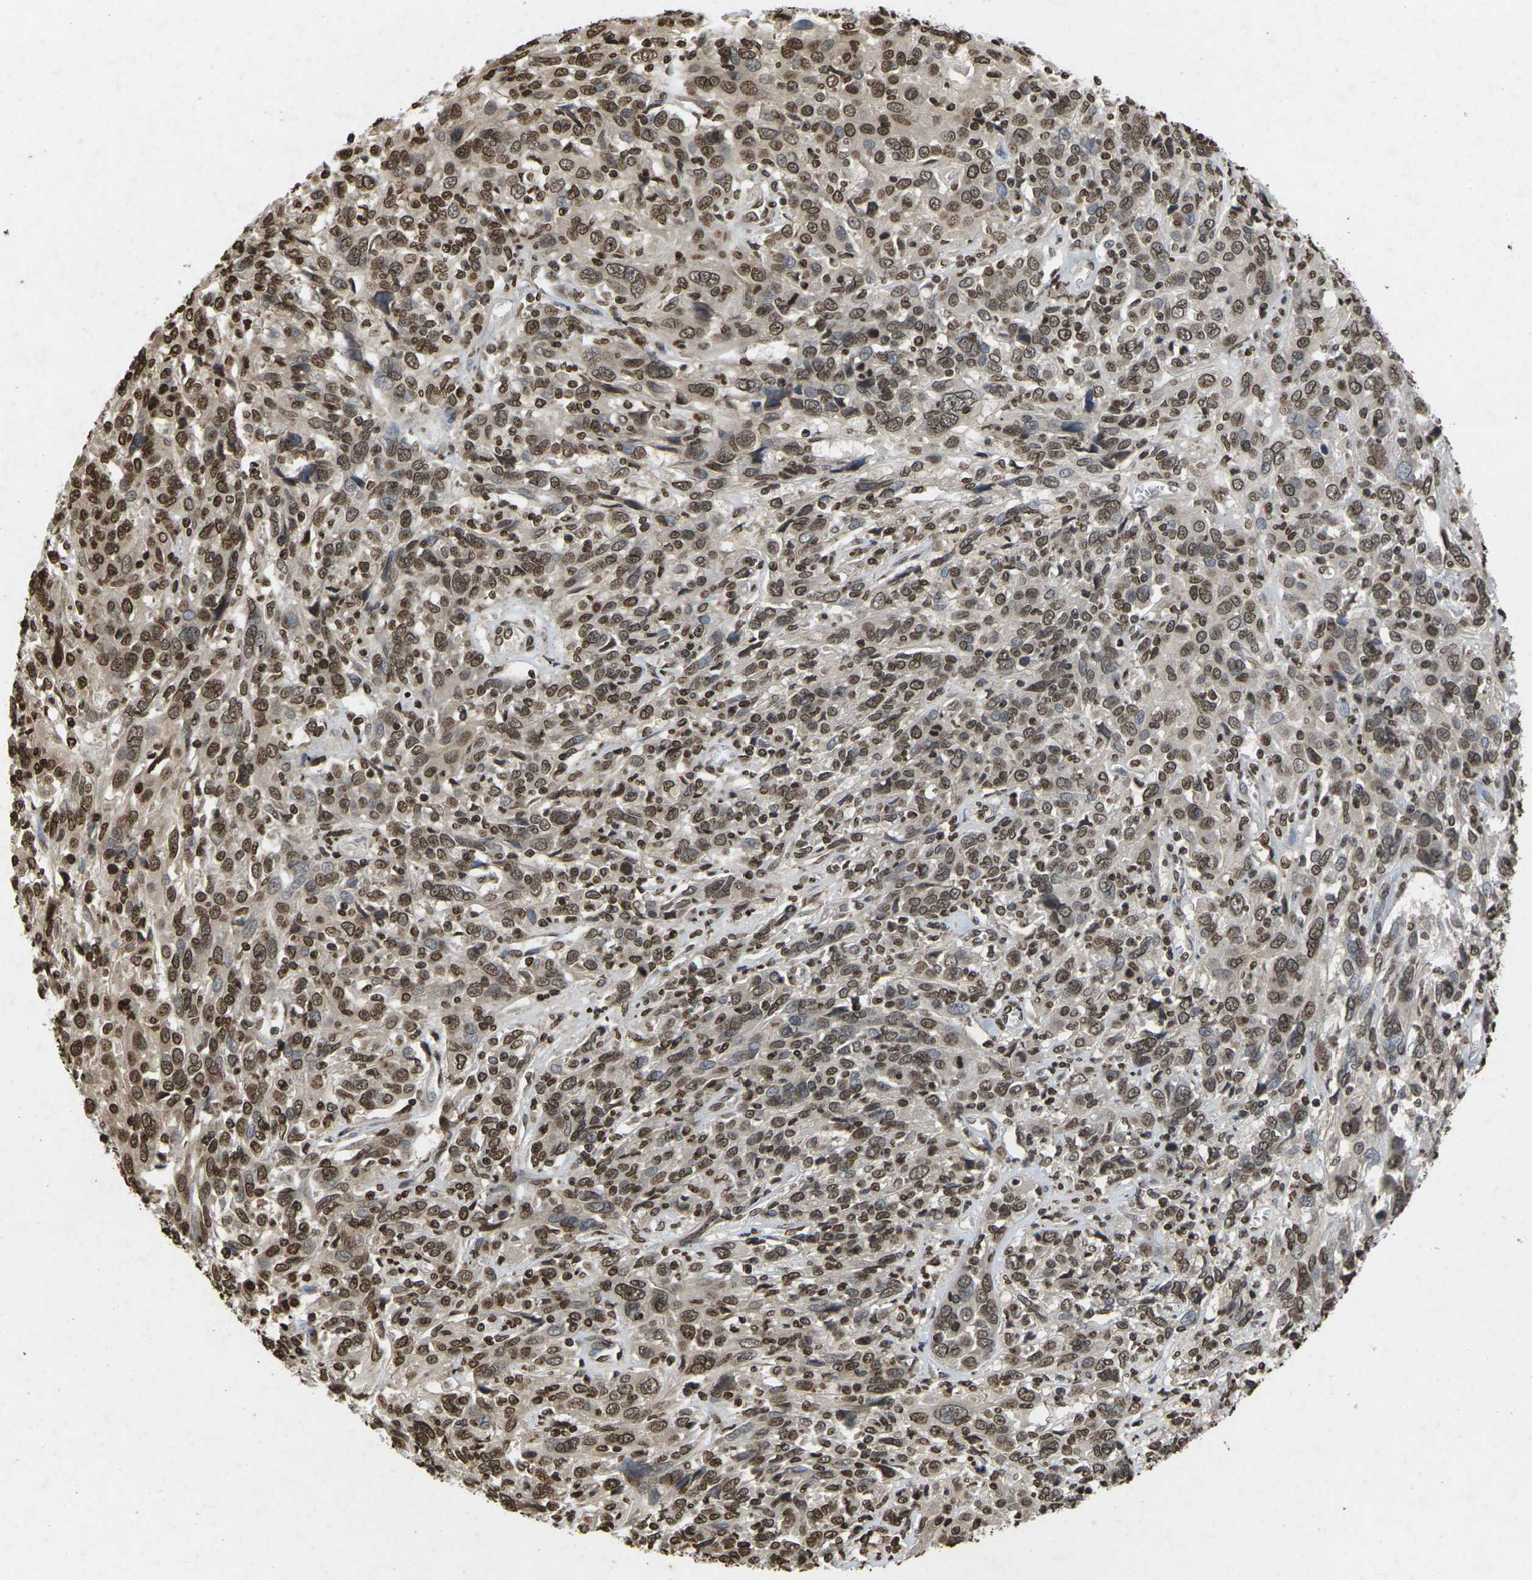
{"staining": {"intensity": "moderate", "quantity": ">75%", "location": "nuclear"}, "tissue": "cervical cancer", "cell_type": "Tumor cells", "image_type": "cancer", "snomed": [{"axis": "morphology", "description": "Squamous cell carcinoma, NOS"}, {"axis": "topography", "description": "Cervix"}], "caption": "Cervical squamous cell carcinoma was stained to show a protein in brown. There is medium levels of moderate nuclear staining in about >75% of tumor cells.", "gene": "EMSY", "patient": {"sex": "female", "age": 46}}